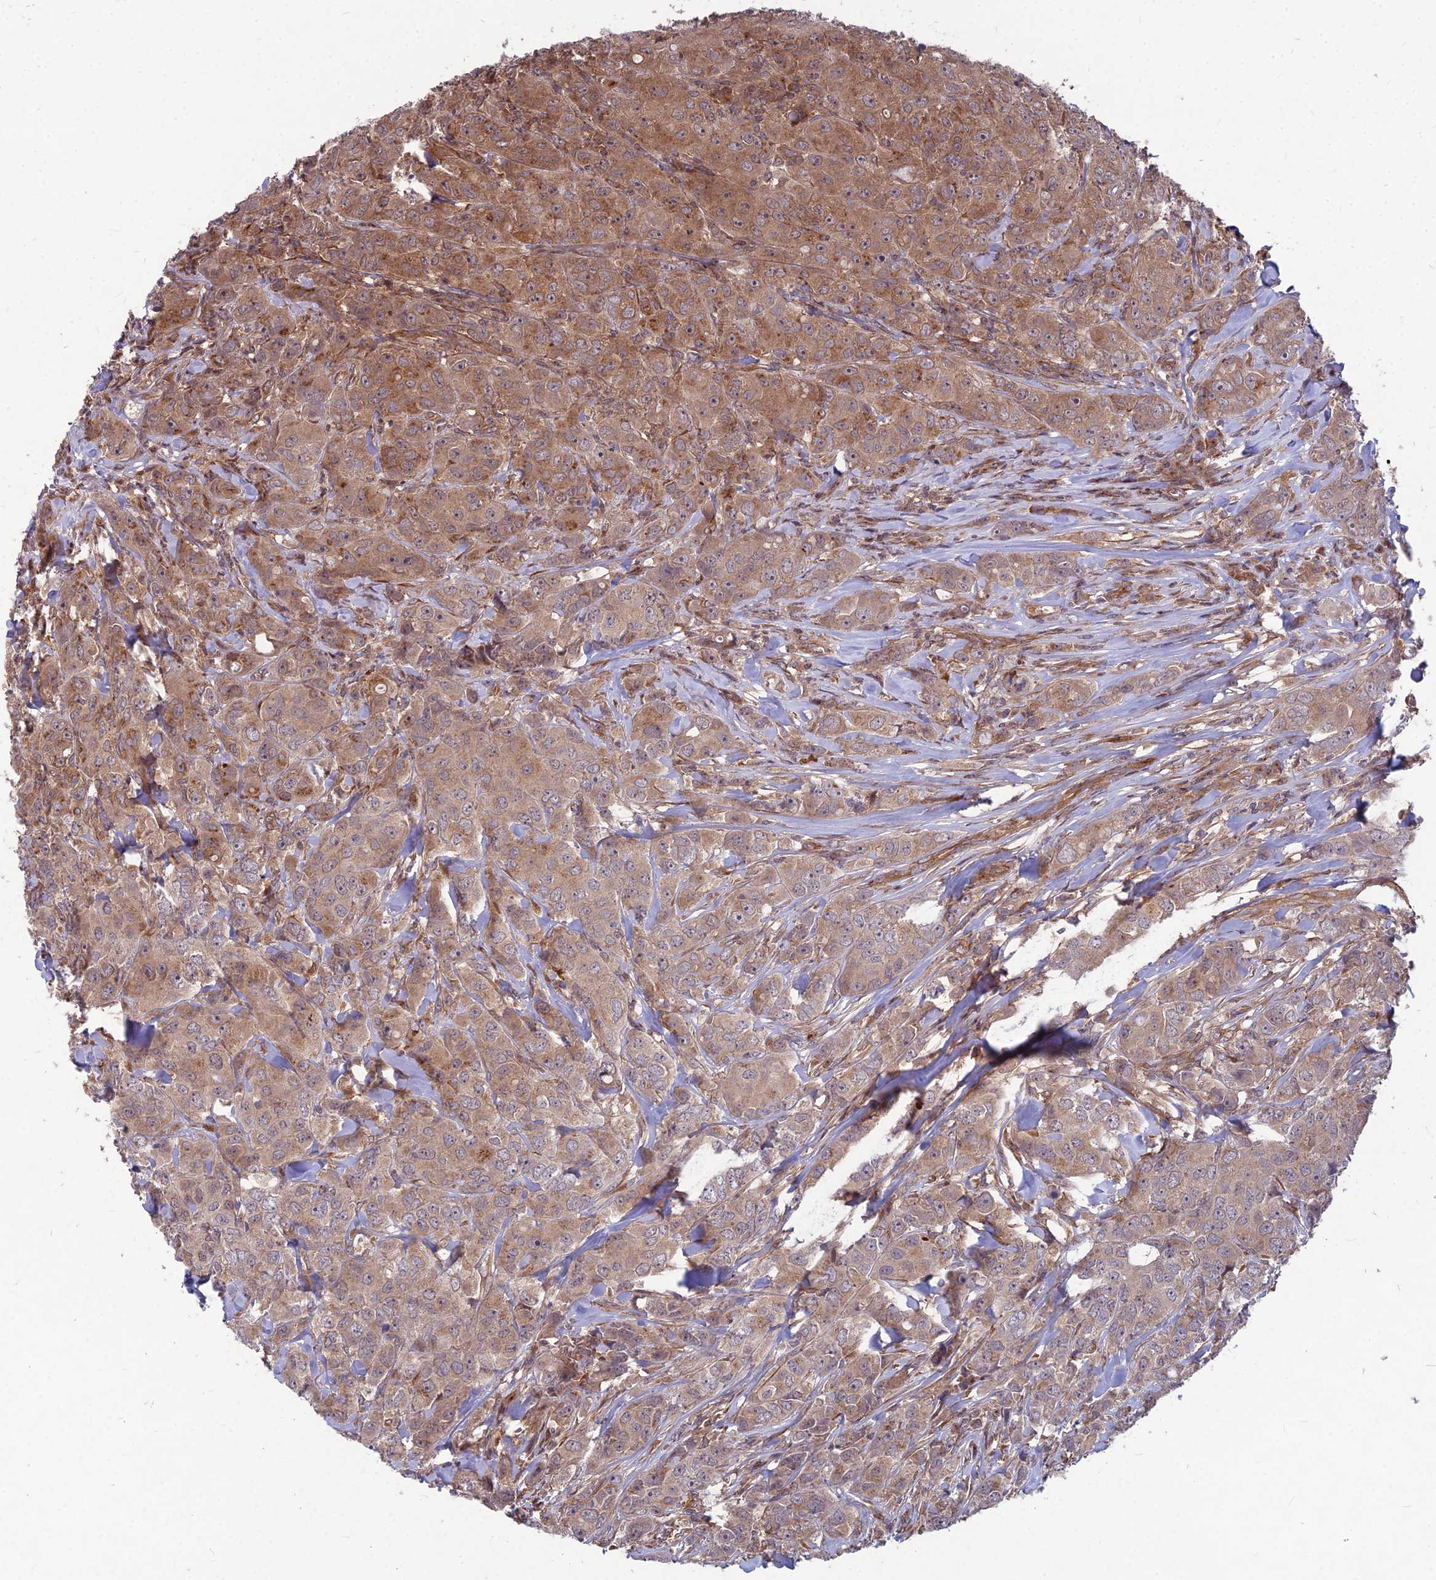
{"staining": {"intensity": "moderate", "quantity": ">75%", "location": "cytoplasmic/membranous"}, "tissue": "breast cancer", "cell_type": "Tumor cells", "image_type": "cancer", "snomed": [{"axis": "morphology", "description": "Duct carcinoma"}, {"axis": "topography", "description": "Breast"}], "caption": "Protein staining of infiltrating ductal carcinoma (breast) tissue demonstrates moderate cytoplasmic/membranous staining in approximately >75% of tumor cells. Nuclei are stained in blue.", "gene": "MFSD8", "patient": {"sex": "female", "age": 43}}